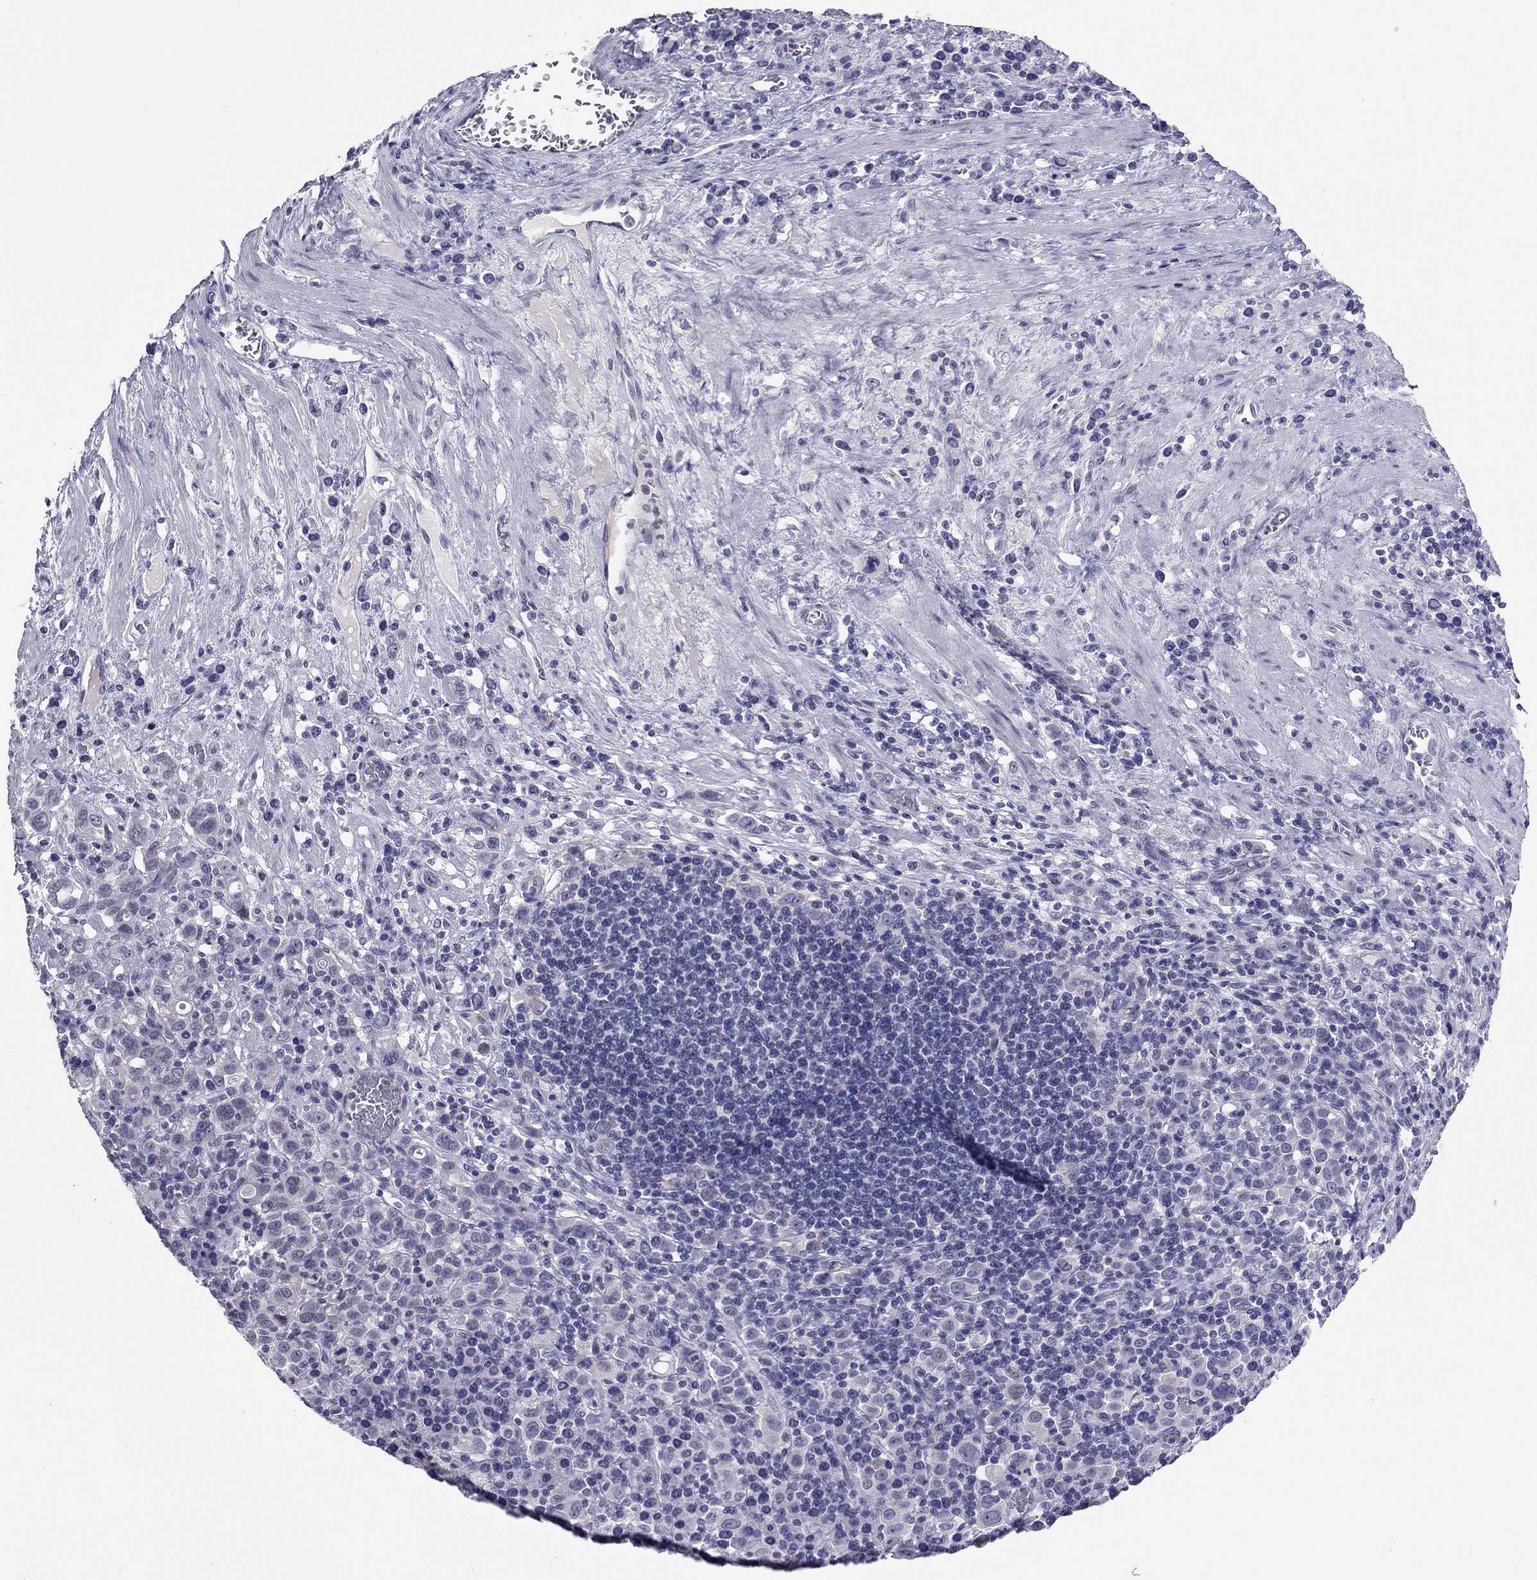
{"staining": {"intensity": "negative", "quantity": "none", "location": "none"}, "tissue": "stomach cancer", "cell_type": "Tumor cells", "image_type": "cancer", "snomed": [{"axis": "morphology", "description": "Adenocarcinoma, NOS"}, {"axis": "topography", "description": "Stomach, upper"}], "caption": "An IHC micrograph of stomach cancer is shown. There is no staining in tumor cells of stomach cancer.", "gene": "JHY", "patient": {"sex": "male", "age": 75}}